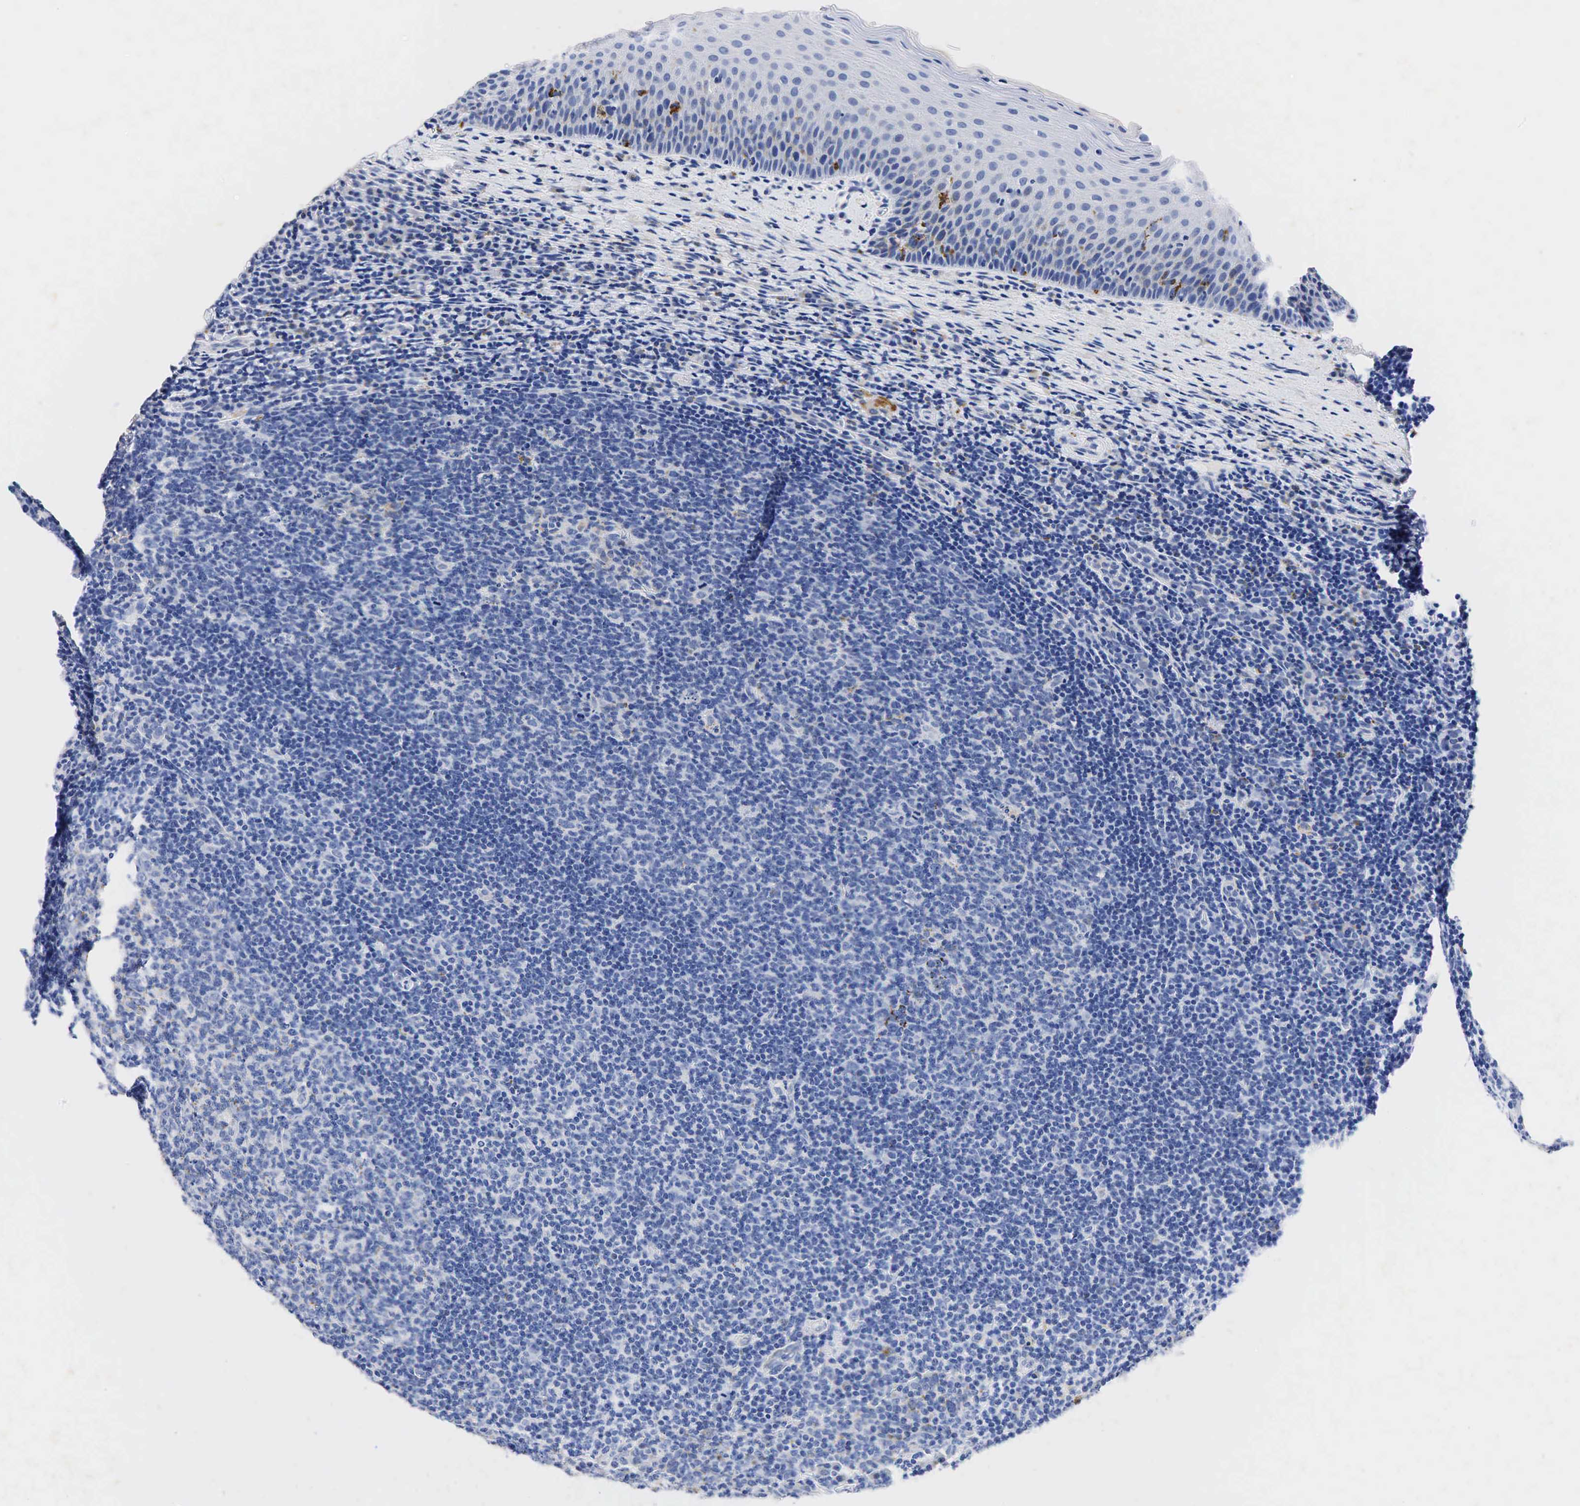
{"staining": {"intensity": "negative", "quantity": "none", "location": "none"}, "tissue": "tonsil", "cell_type": "Germinal center cells", "image_type": "normal", "snomed": [{"axis": "morphology", "description": "Normal tissue, NOS"}, {"axis": "topography", "description": "Tonsil"}], "caption": "This histopathology image is of benign tonsil stained with immunohistochemistry (IHC) to label a protein in brown with the nuclei are counter-stained blue. There is no expression in germinal center cells.", "gene": "SYP", "patient": {"sex": "male", "age": 6}}